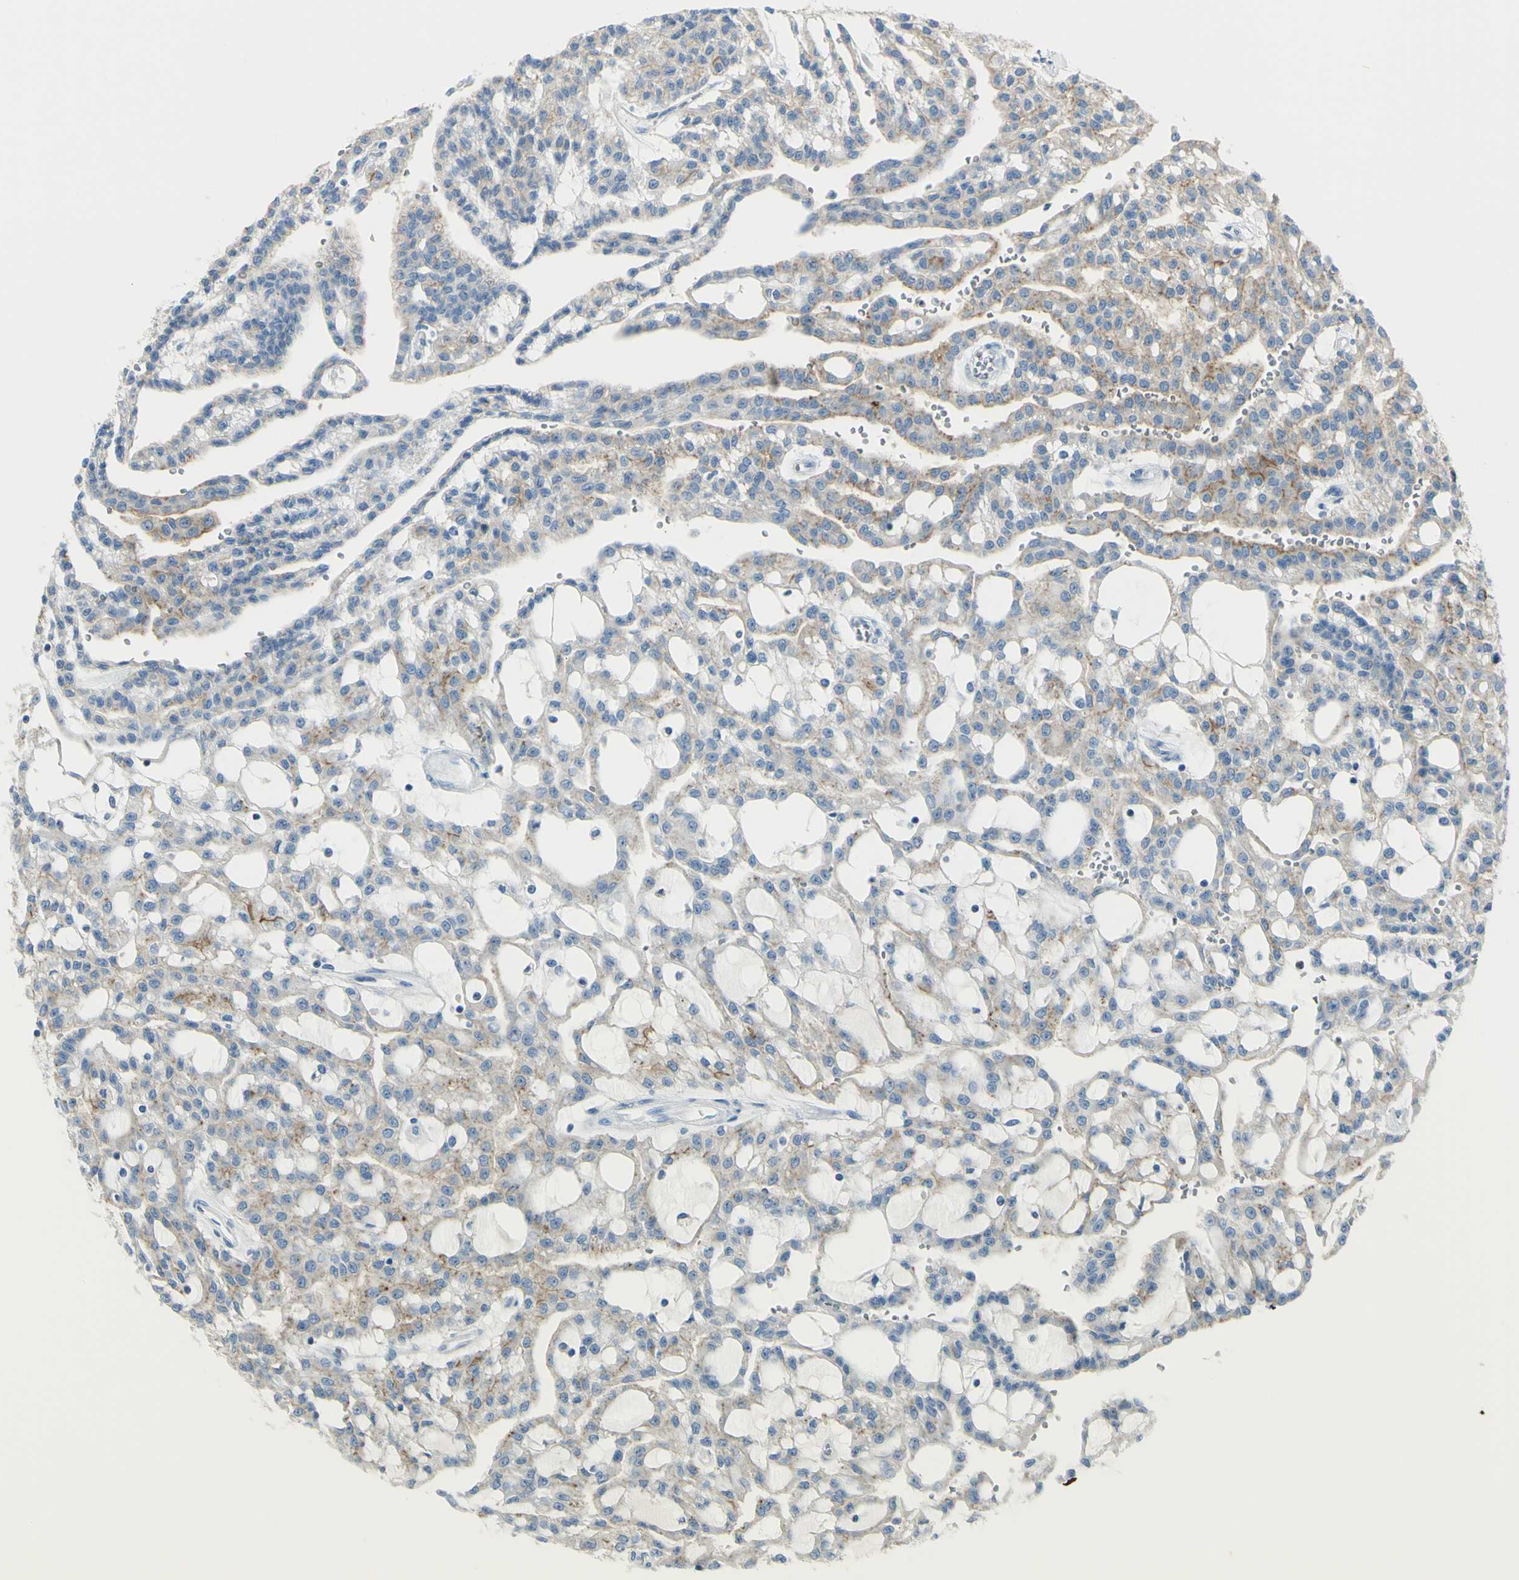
{"staining": {"intensity": "moderate", "quantity": "25%-75%", "location": "cytoplasmic/membranous"}, "tissue": "renal cancer", "cell_type": "Tumor cells", "image_type": "cancer", "snomed": [{"axis": "morphology", "description": "Adenocarcinoma, NOS"}, {"axis": "topography", "description": "Kidney"}], "caption": "Moderate cytoplasmic/membranous positivity for a protein is appreciated in about 25%-75% of tumor cells of renal cancer using immunohistochemistry (IHC).", "gene": "ZNF557", "patient": {"sex": "male", "age": 63}}